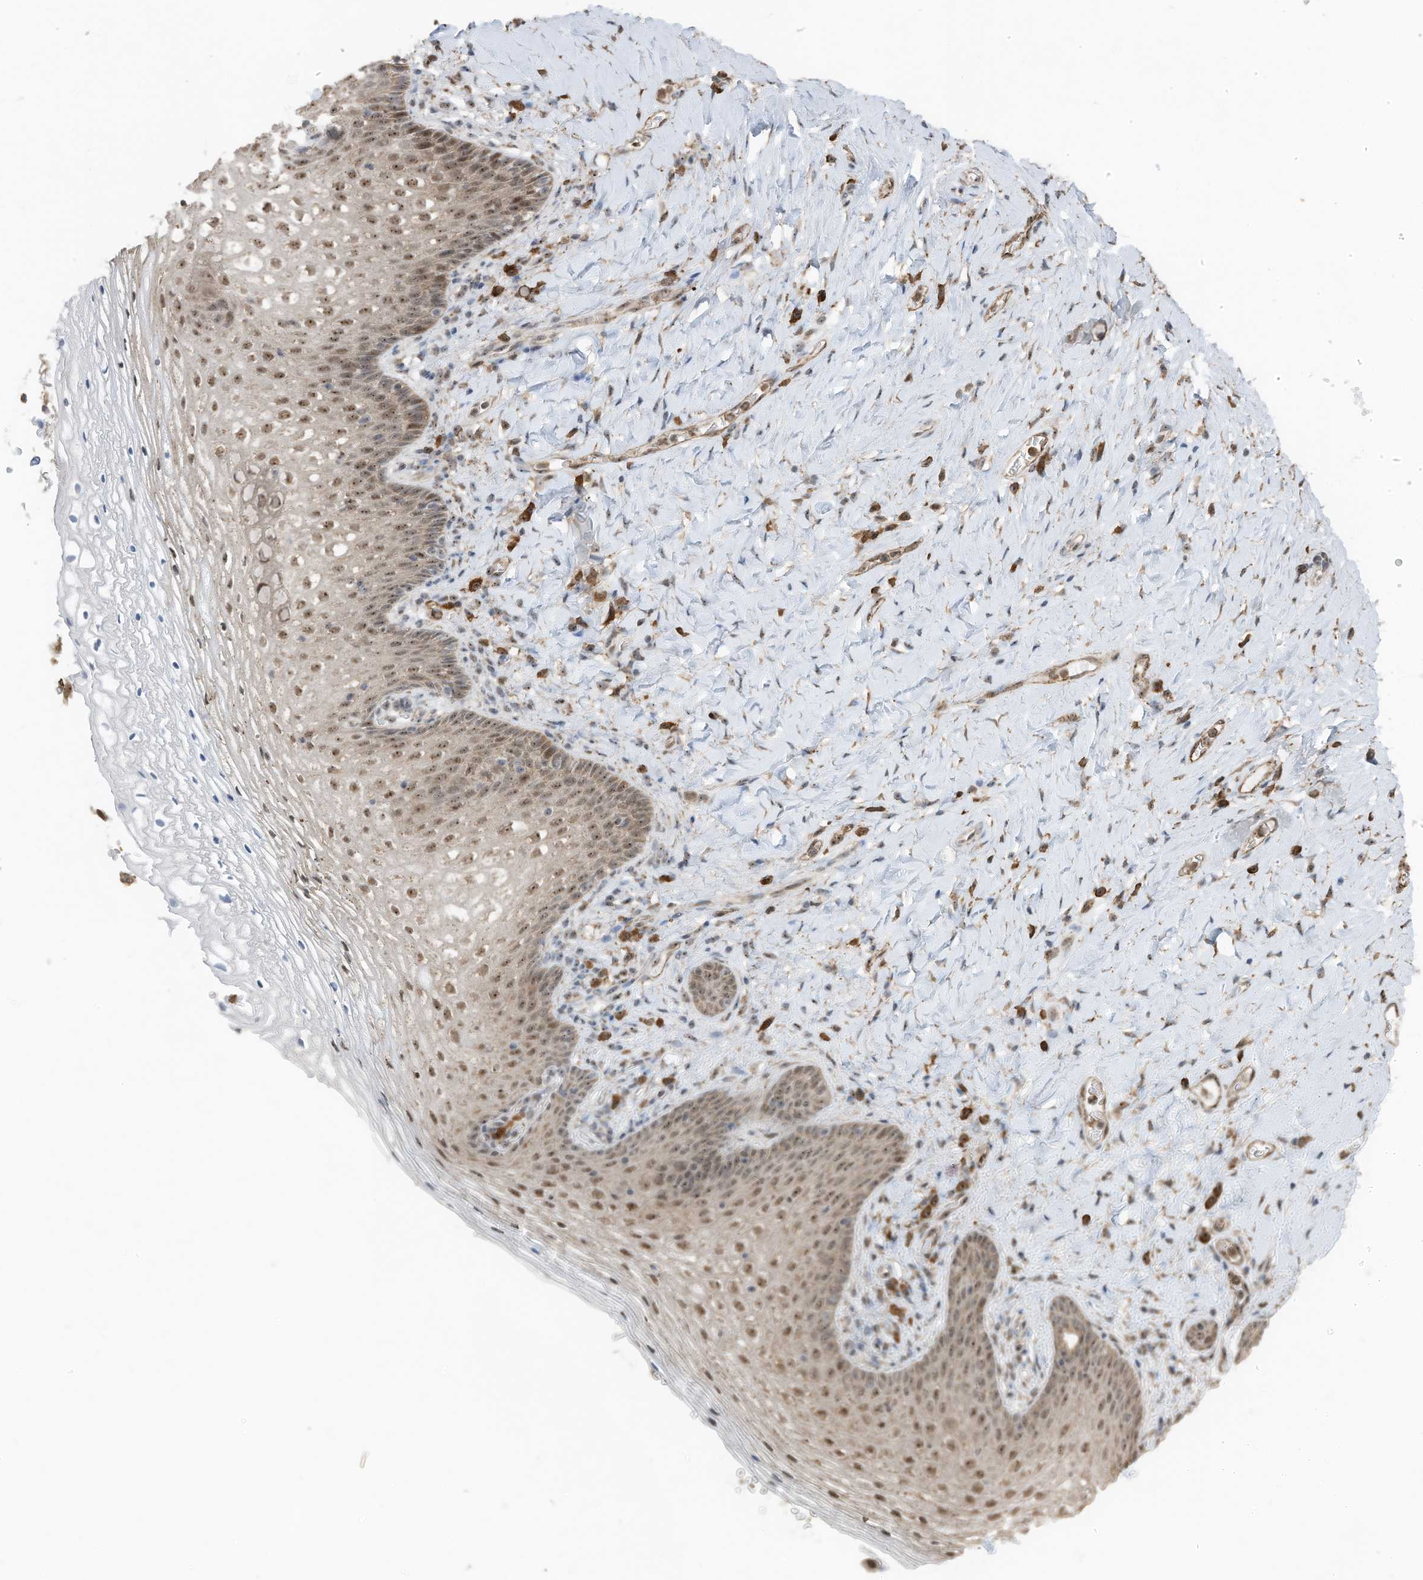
{"staining": {"intensity": "moderate", "quantity": ">75%", "location": "nuclear"}, "tissue": "vagina", "cell_type": "Squamous epithelial cells", "image_type": "normal", "snomed": [{"axis": "morphology", "description": "Normal tissue, NOS"}, {"axis": "topography", "description": "Vagina"}], "caption": "Moderate nuclear positivity for a protein is present in about >75% of squamous epithelial cells of normal vagina using IHC.", "gene": "ERLEC1", "patient": {"sex": "female", "age": 60}}